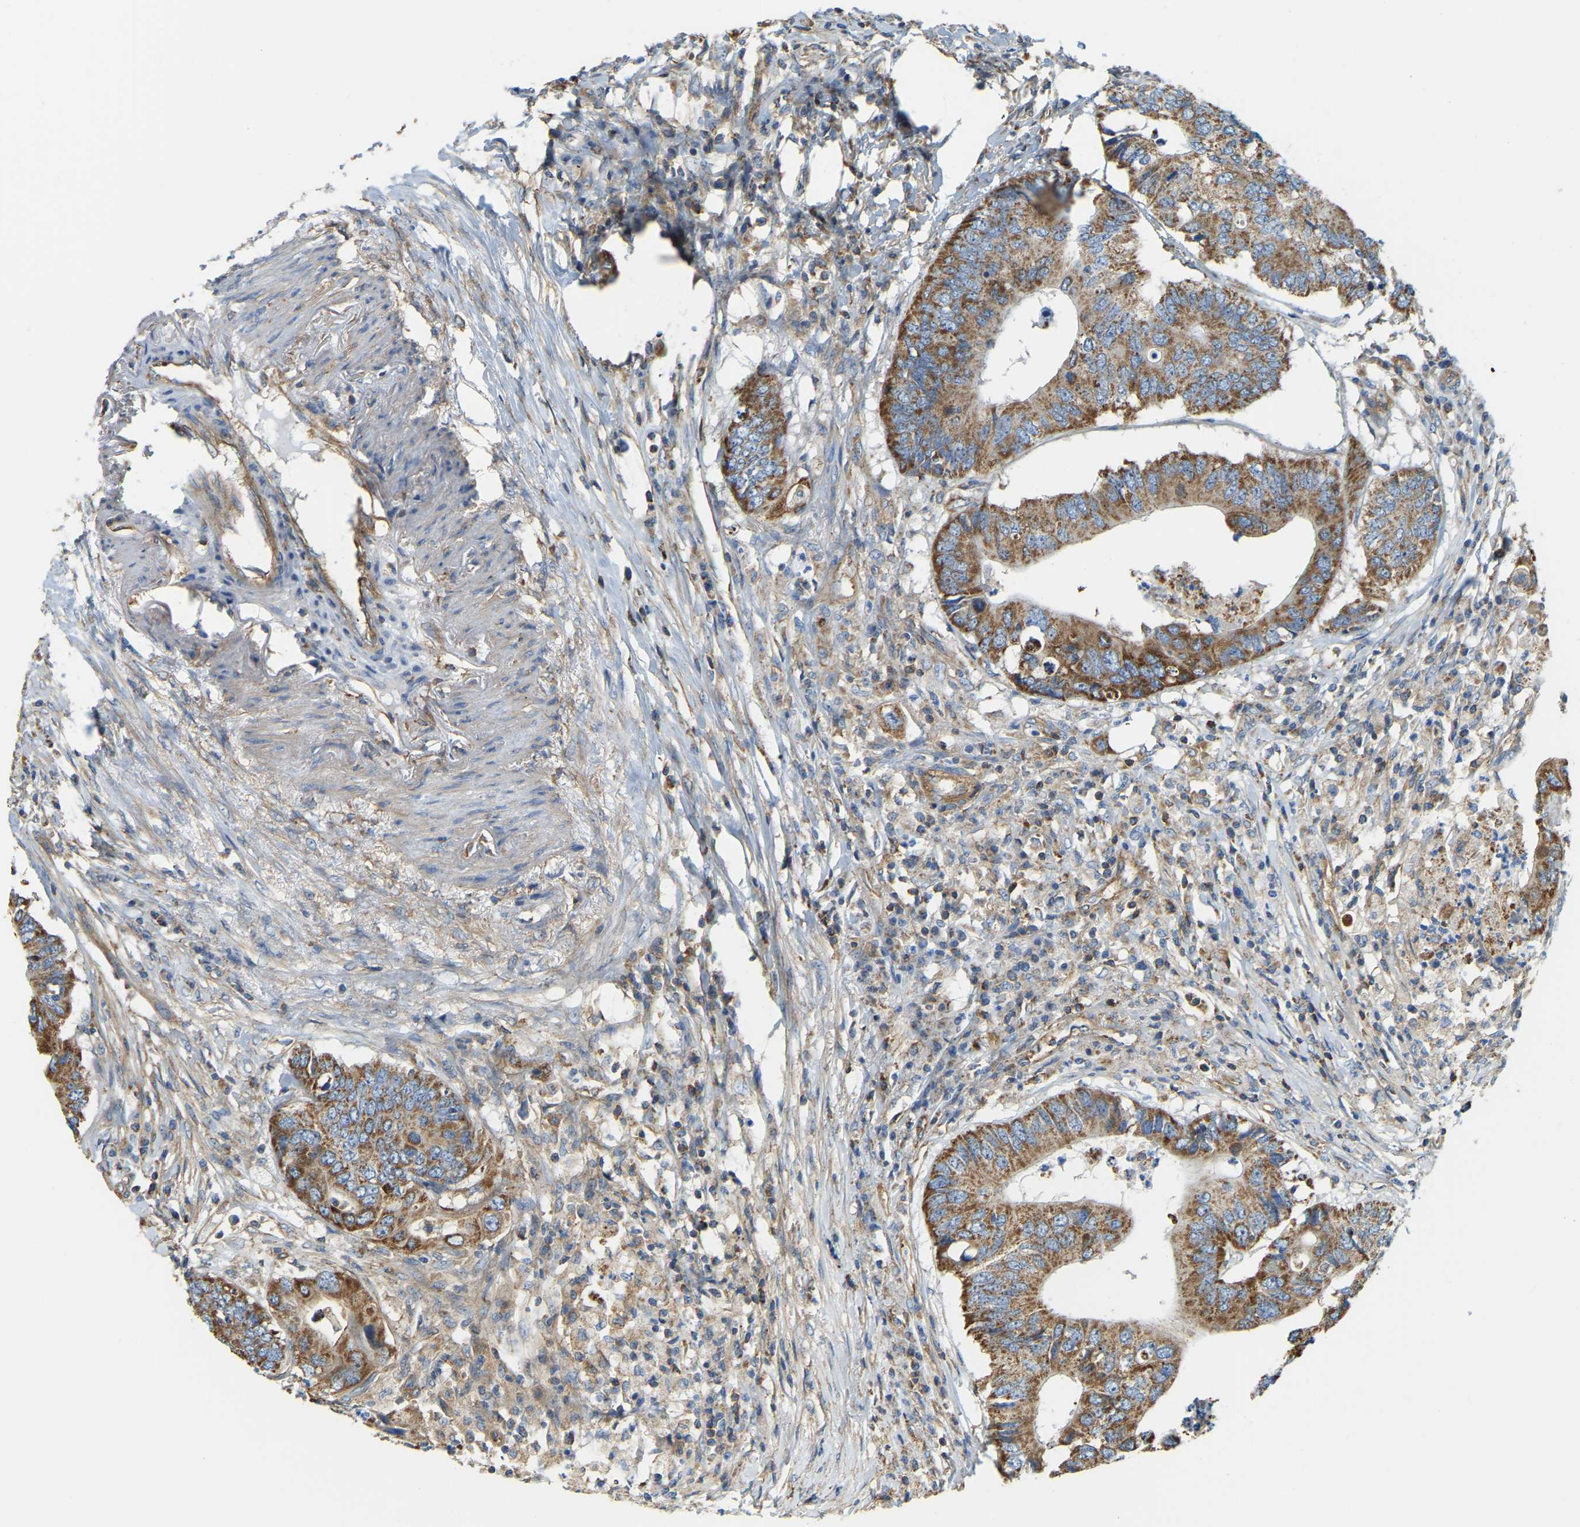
{"staining": {"intensity": "moderate", "quantity": ">75%", "location": "cytoplasmic/membranous"}, "tissue": "colorectal cancer", "cell_type": "Tumor cells", "image_type": "cancer", "snomed": [{"axis": "morphology", "description": "Adenocarcinoma, NOS"}, {"axis": "topography", "description": "Colon"}], "caption": "An immunohistochemistry (IHC) histopathology image of tumor tissue is shown. Protein staining in brown labels moderate cytoplasmic/membranous positivity in adenocarcinoma (colorectal) within tumor cells. (IHC, brightfield microscopy, high magnification).", "gene": "AHNAK", "patient": {"sex": "male", "age": 71}}